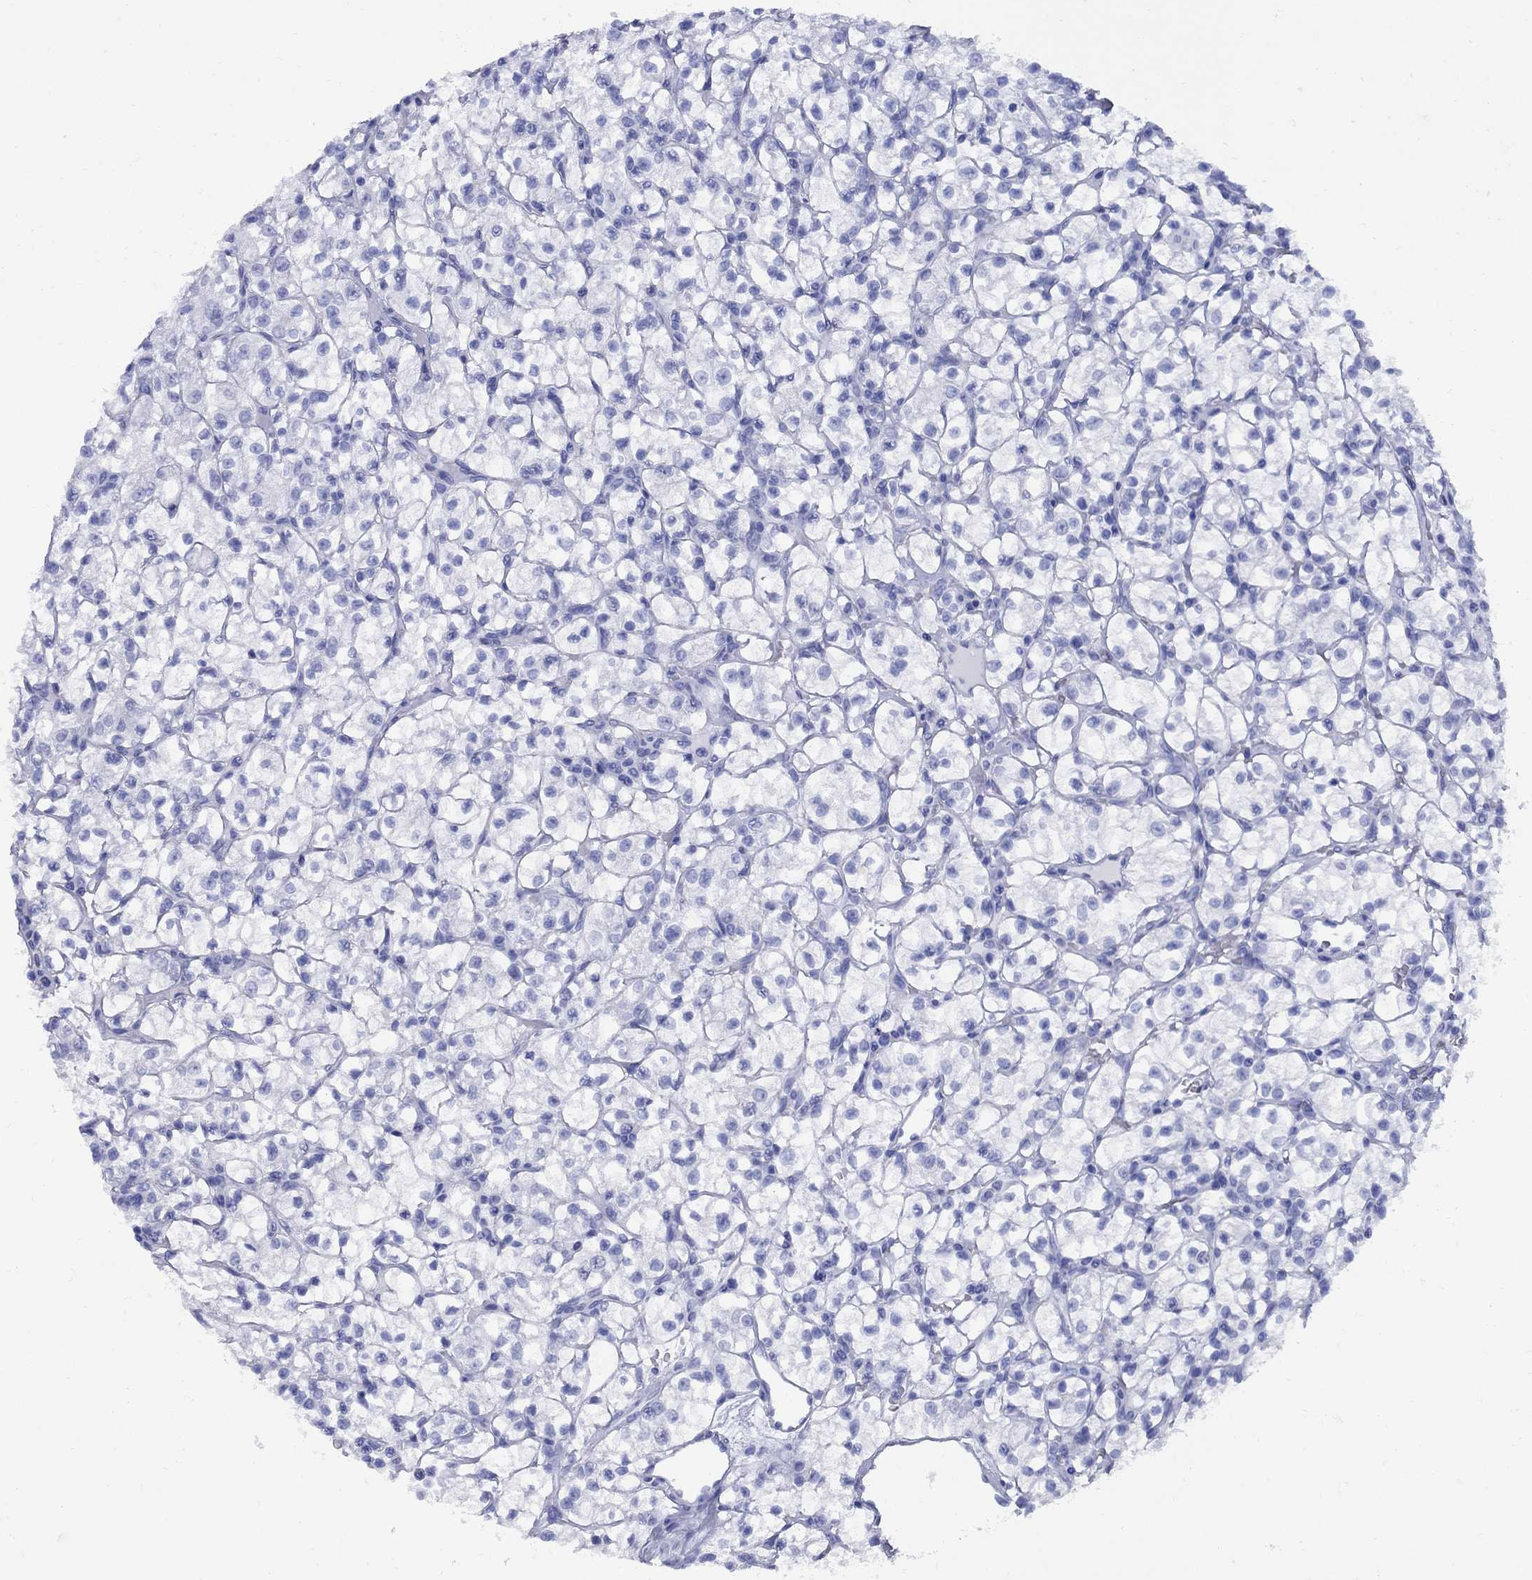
{"staining": {"intensity": "negative", "quantity": "none", "location": "none"}, "tissue": "renal cancer", "cell_type": "Tumor cells", "image_type": "cancer", "snomed": [{"axis": "morphology", "description": "Adenocarcinoma, NOS"}, {"axis": "topography", "description": "Kidney"}], "caption": "Tumor cells are negative for brown protein staining in adenocarcinoma (renal).", "gene": "SMCP", "patient": {"sex": "female", "age": 64}}